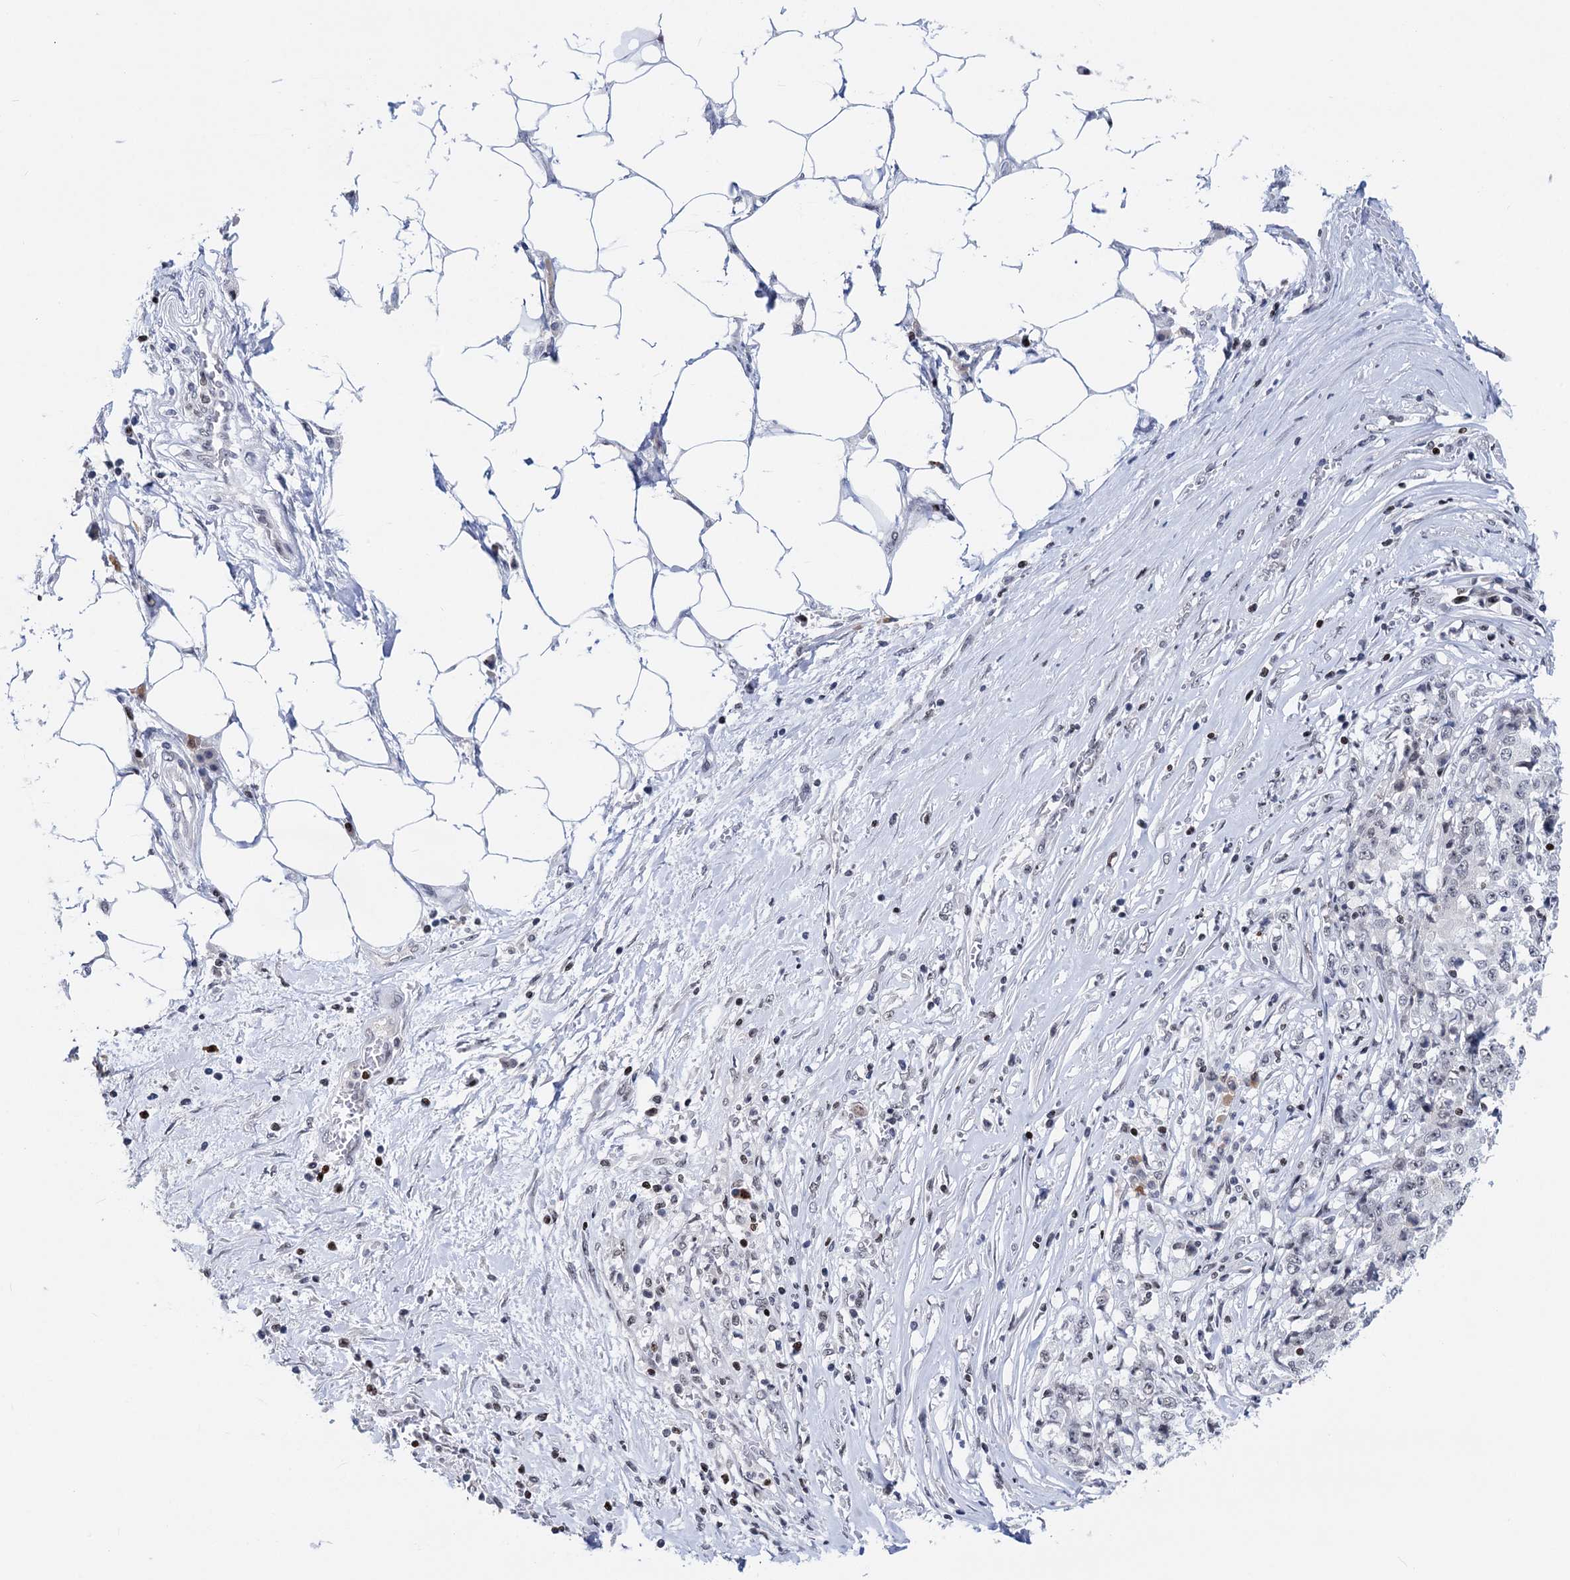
{"staining": {"intensity": "negative", "quantity": "none", "location": "none"}, "tissue": "stomach cancer", "cell_type": "Tumor cells", "image_type": "cancer", "snomed": [{"axis": "morphology", "description": "Adenocarcinoma, NOS"}, {"axis": "topography", "description": "Stomach"}], "caption": "Protein analysis of stomach cancer (adenocarcinoma) shows no significant positivity in tumor cells.", "gene": "ZCCHC10", "patient": {"sex": "male", "age": 59}}